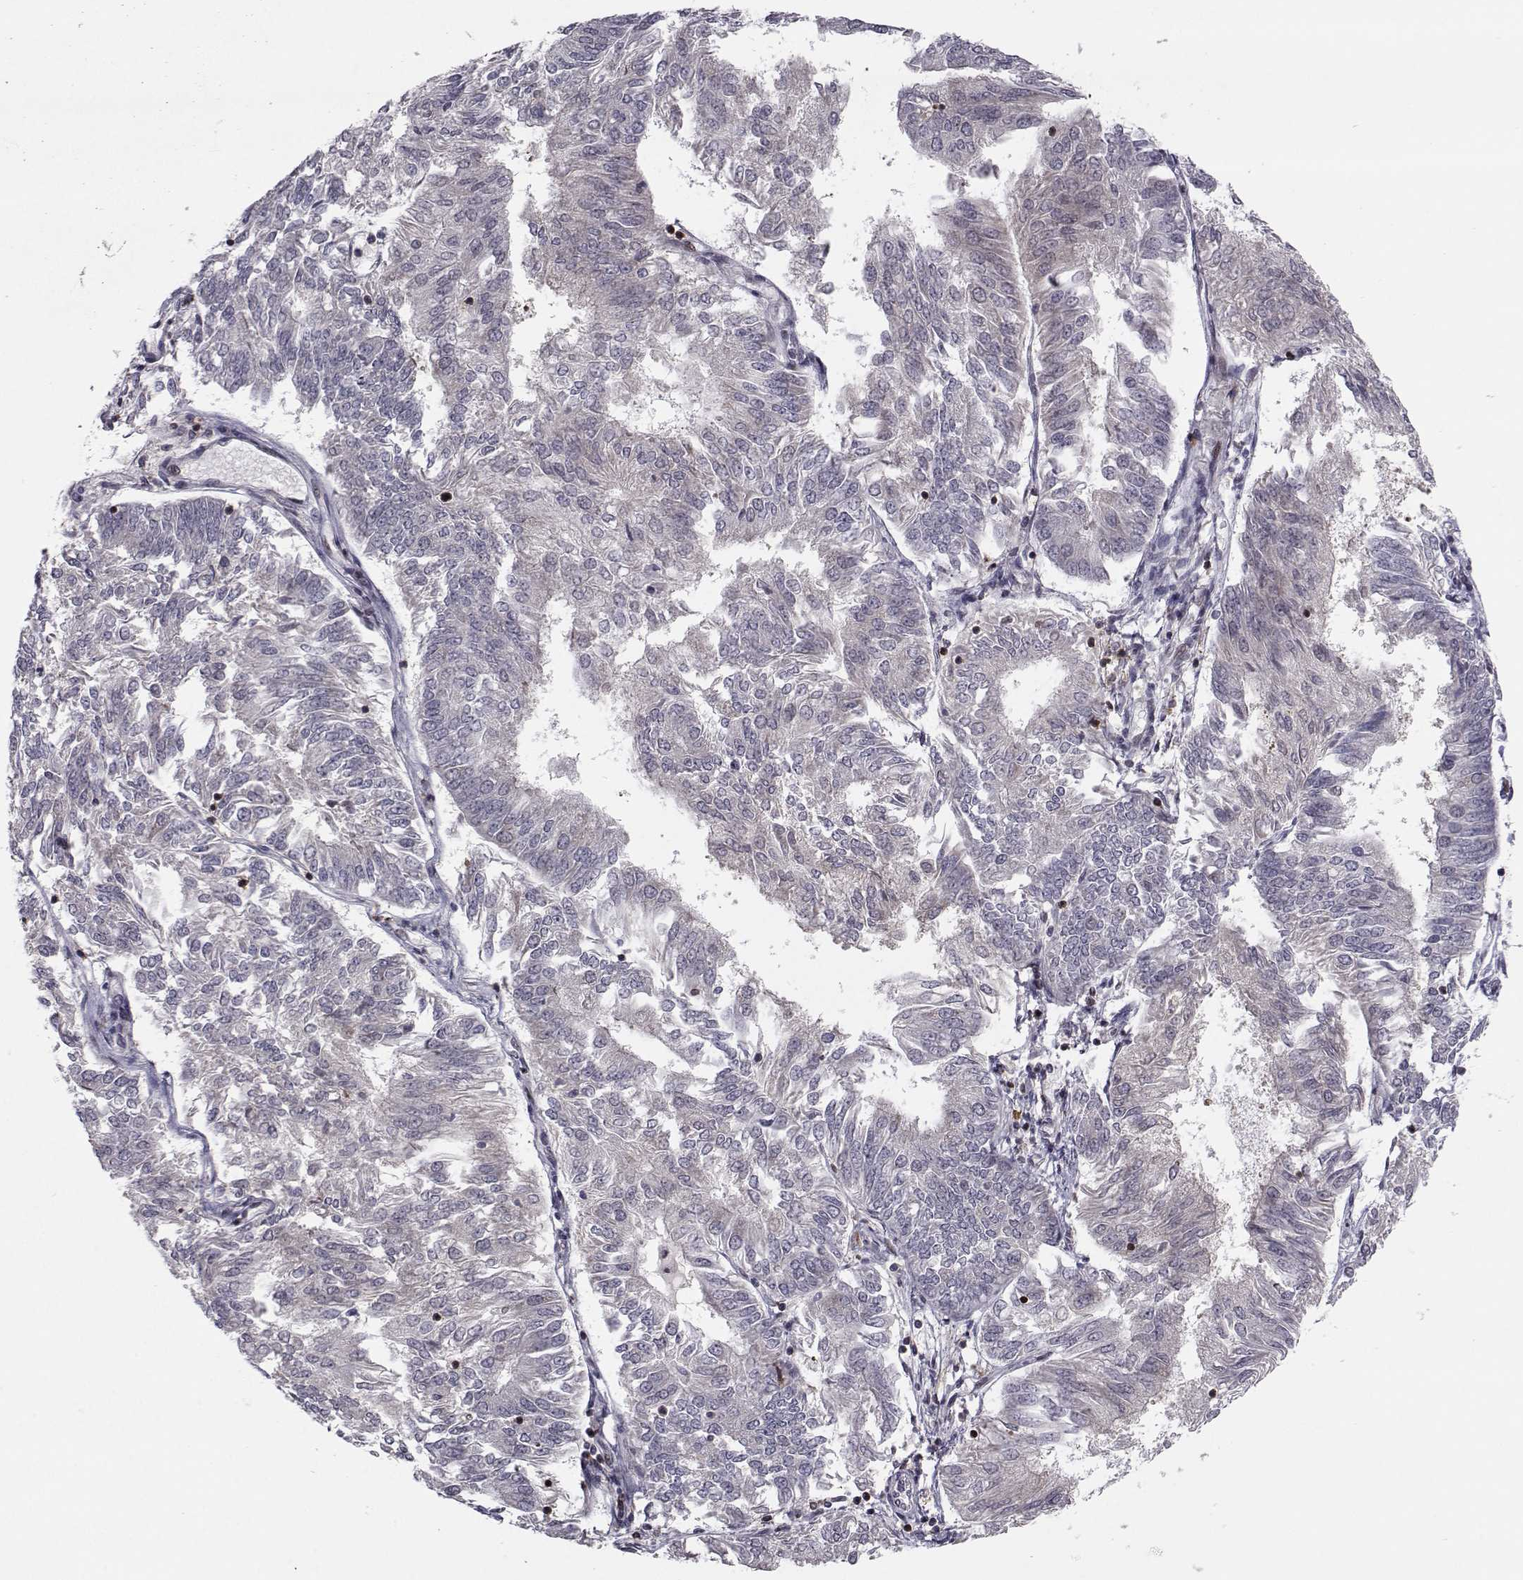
{"staining": {"intensity": "negative", "quantity": "none", "location": "none"}, "tissue": "endometrial cancer", "cell_type": "Tumor cells", "image_type": "cancer", "snomed": [{"axis": "morphology", "description": "Adenocarcinoma, NOS"}, {"axis": "topography", "description": "Endometrium"}], "caption": "Tumor cells are negative for protein expression in human endometrial cancer (adenocarcinoma). The staining was performed using DAB (3,3'-diaminobenzidine) to visualize the protein expression in brown, while the nuclei were stained in blue with hematoxylin (Magnification: 20x).", "gene": "PCP4L1", "patient": {"sex": "female", "age": 58}}